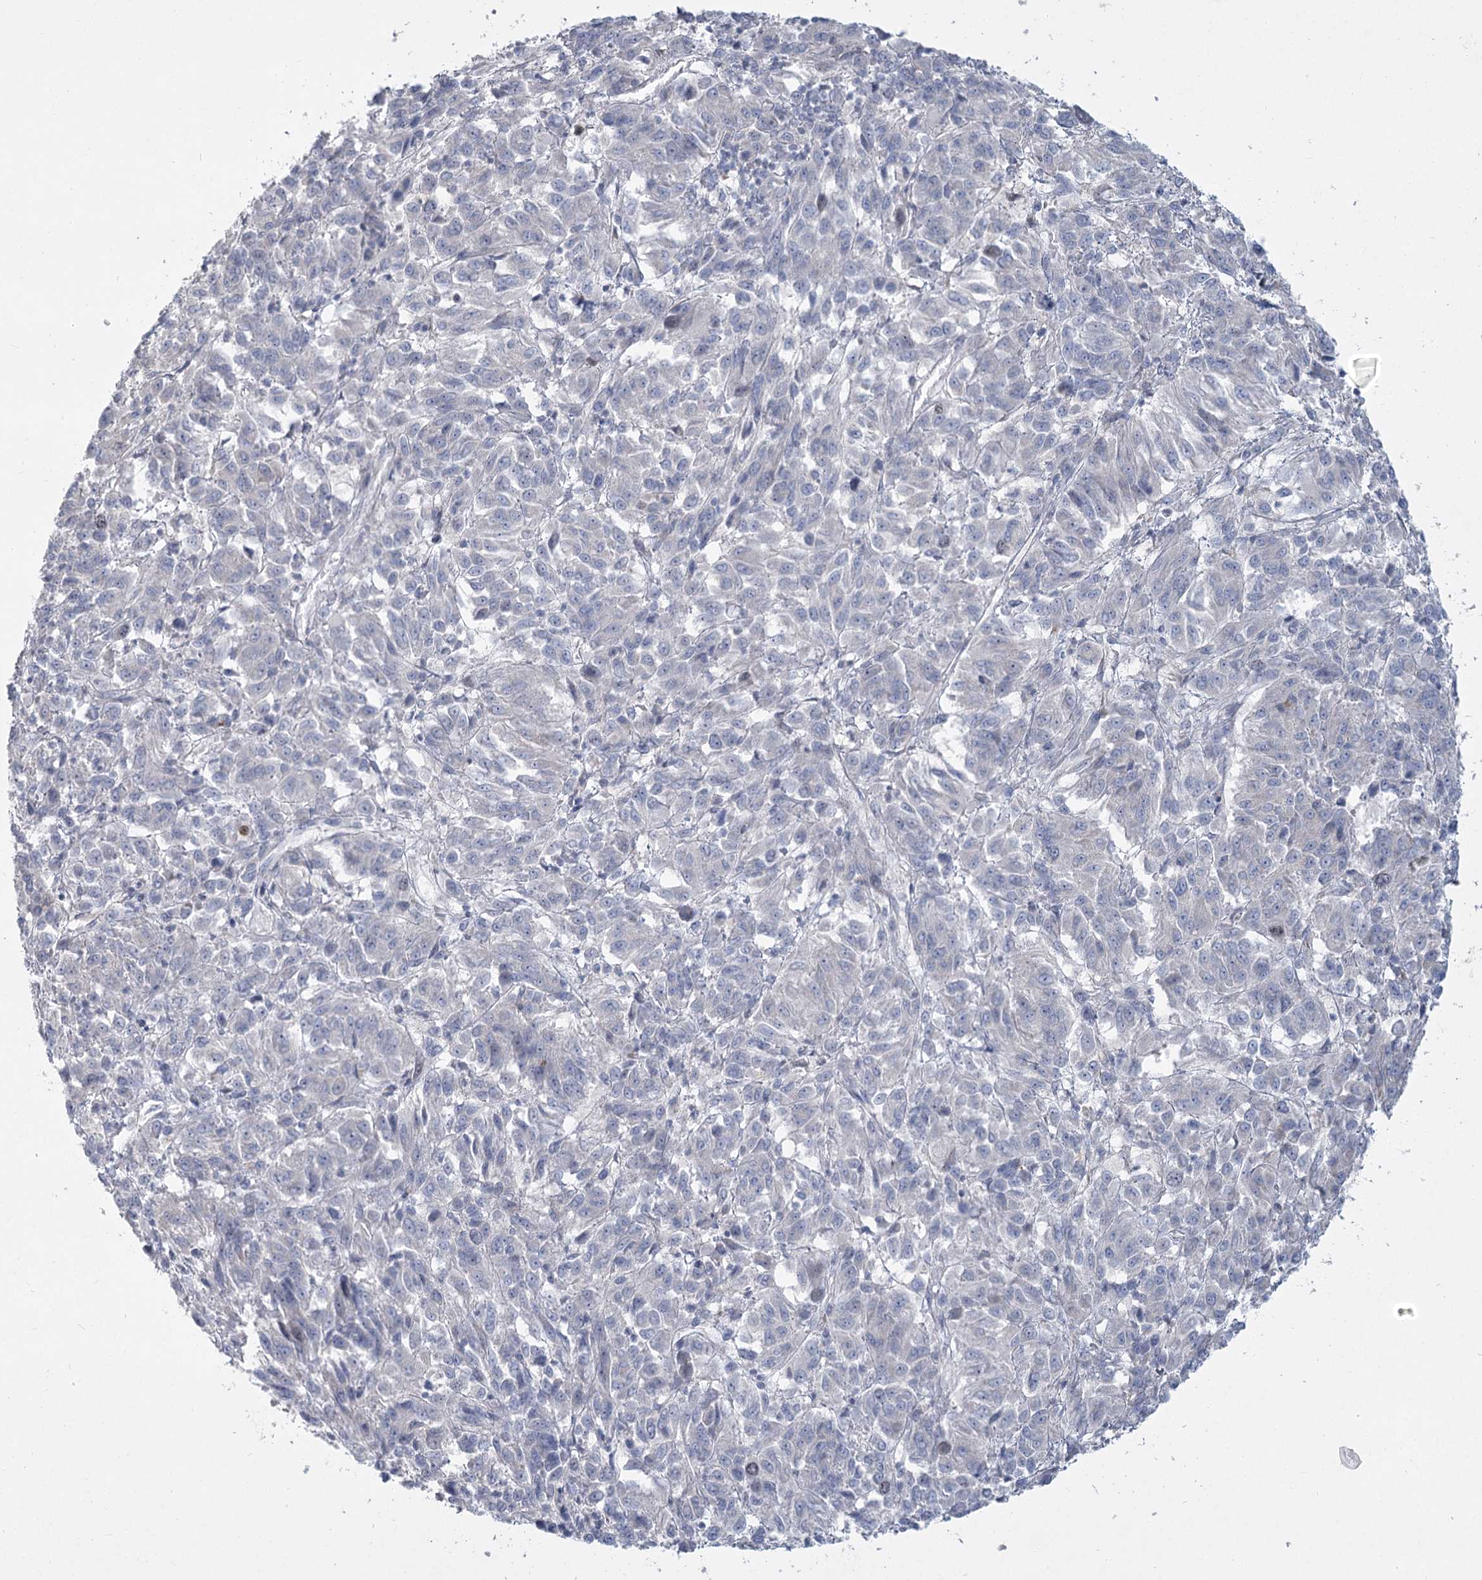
{"staining": {"intensity": "negative", "quantity": "none", "location": "none"}, "tissue": "melanoma", "cell_type": "Tumor cells", "image_type": "cancer", "snomed": [{"axis": "morphology", "description": "Malignant melanoma, Metastatic site"}, {"axis": "topography", "description": "Lung"}], "caption": "IHC histopathology image of melanoma stained for a protein (brown), which reveals no expression in tumor cells.", "gene": "ABITRAM", "patient": {"sex": "male", "age": 64}}